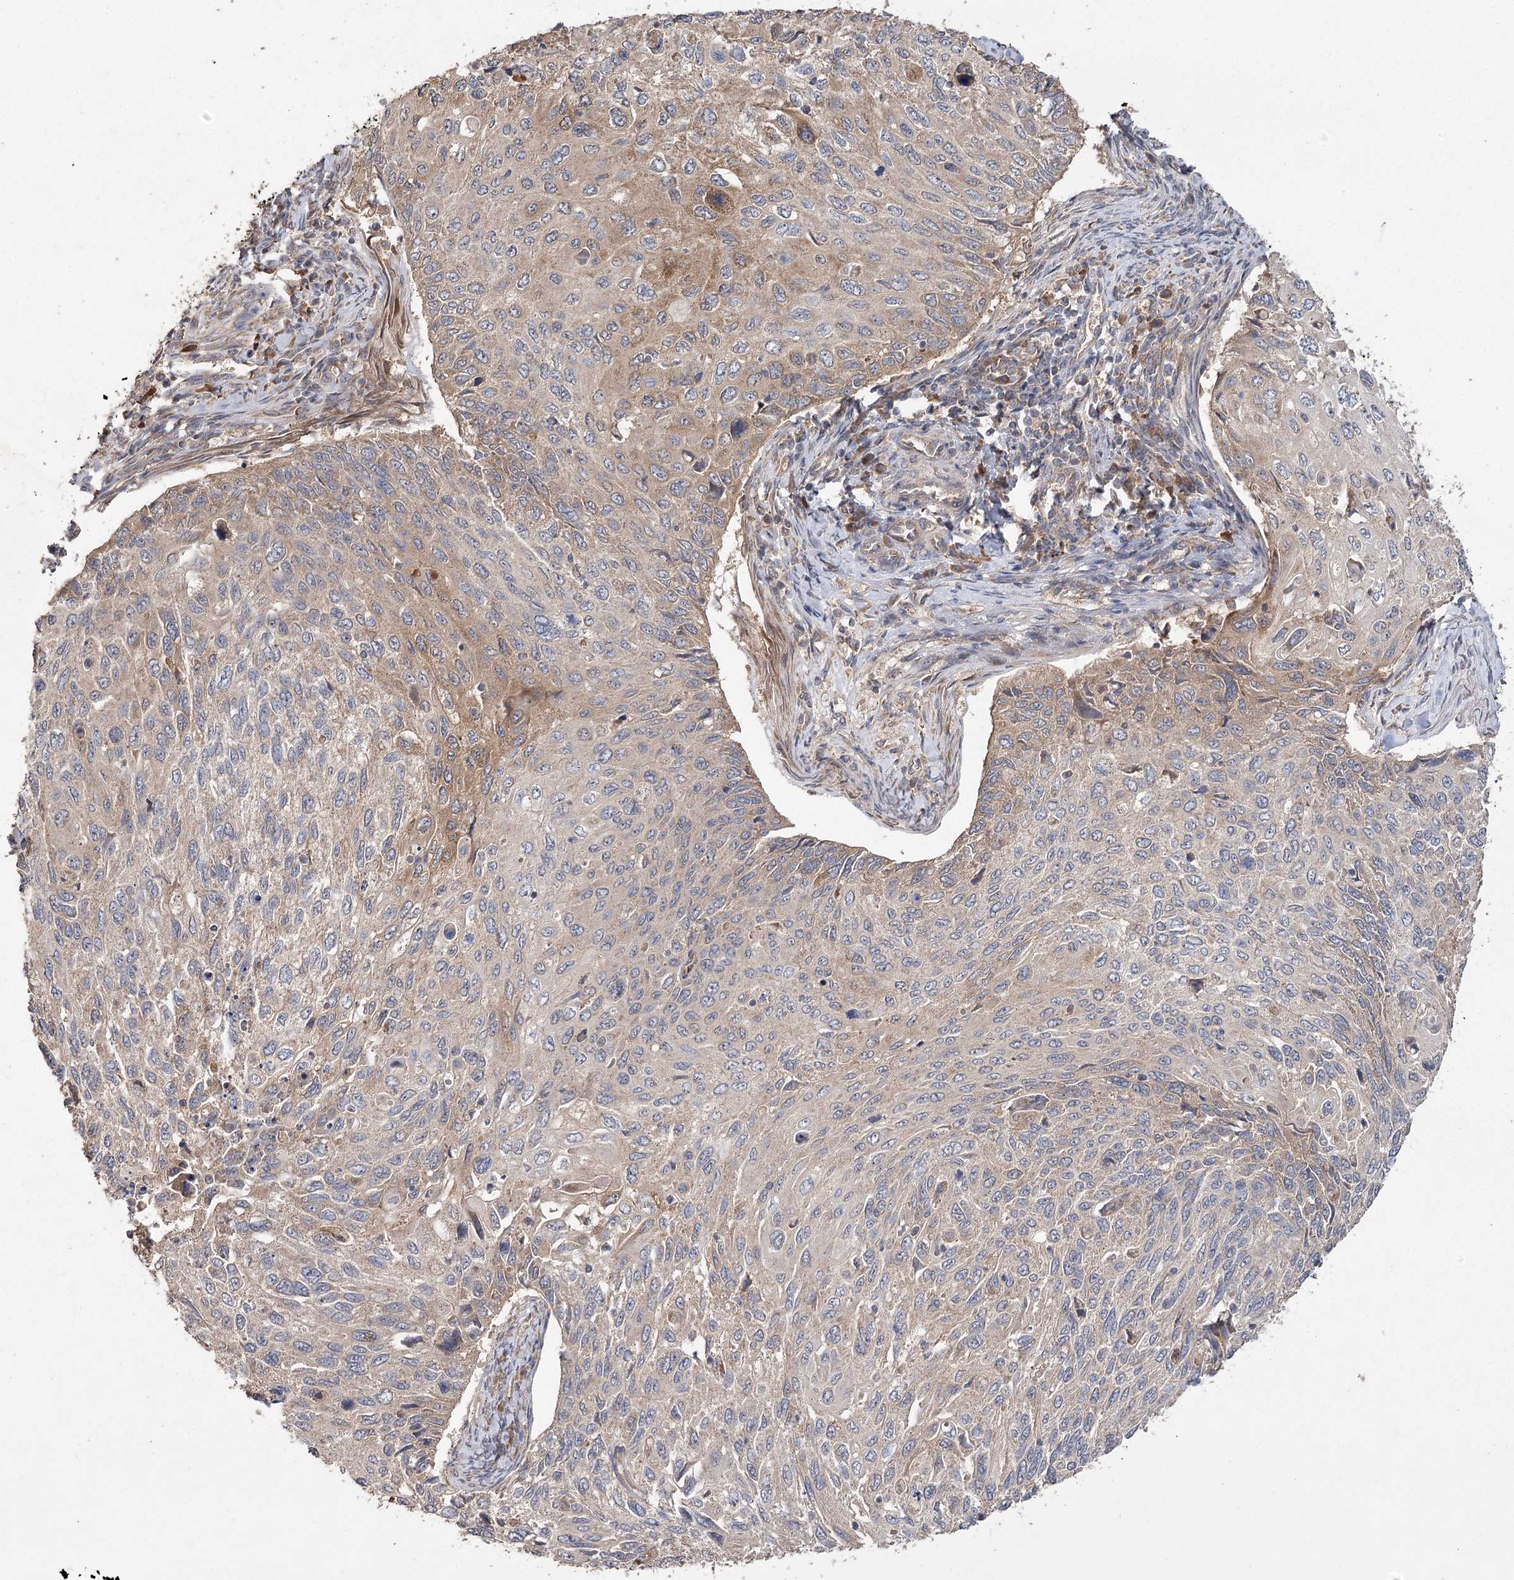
{"staining": {"intensity": "weak", "quantity": "<25%", "location": "cytoplasmic/membranous"}, "tissue": "cervical cancer", "cell_type": "Tumor cells", "image_type": "cancer", "snomed": [{"axis": "morphology", "description": "Squamous cell carcinoma, NOS"}, {"axis": "topography", "description": "Cervix"}], "caption": "Protein analysis of cervical squamous cell carcinoma displays no significant positivity in tumor cells.", "gene": "RIN2", "patient": {"sex": "female", "age": 70}}